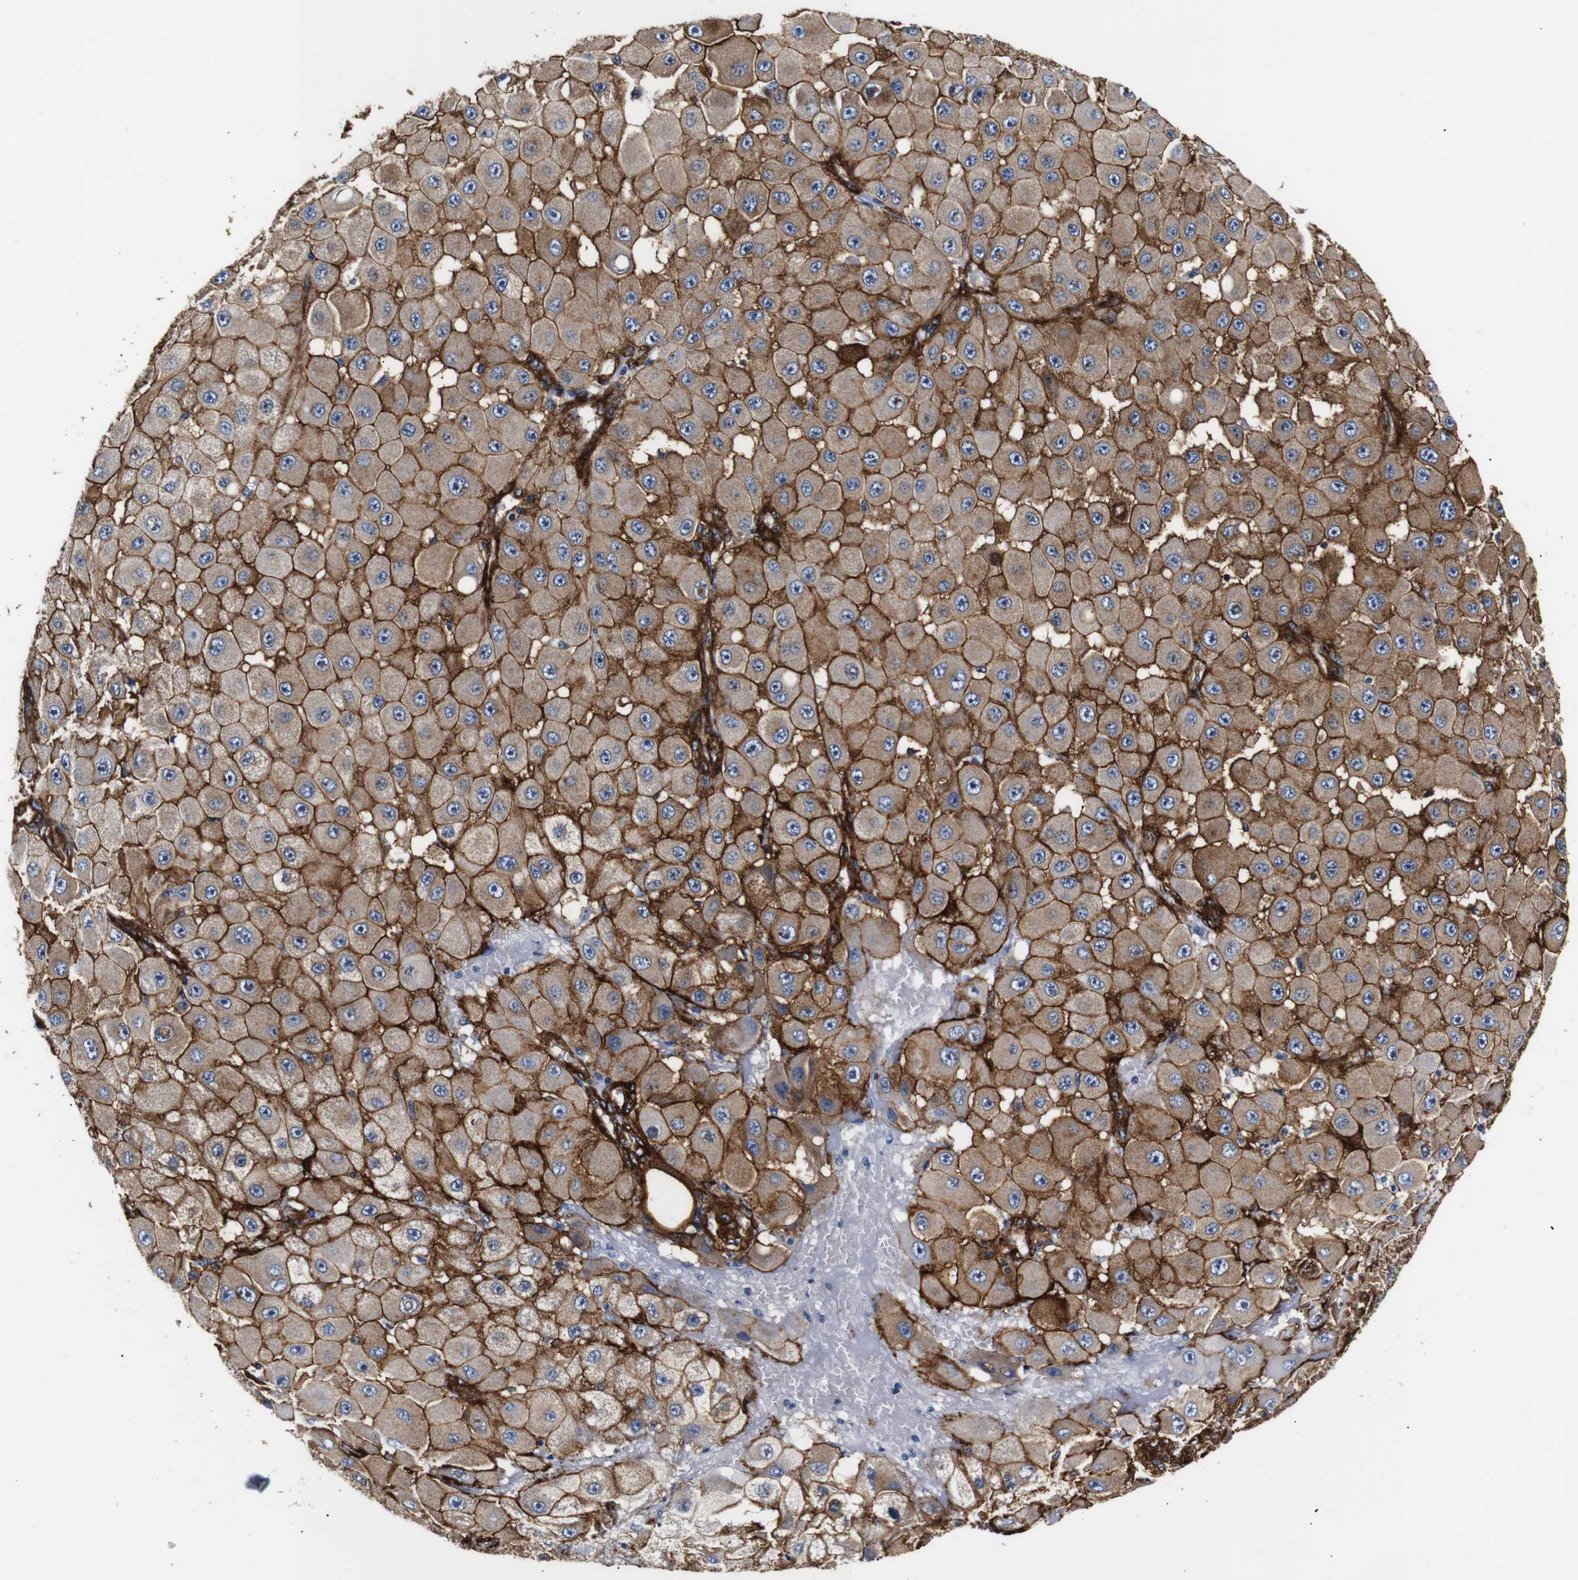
{"staining": {"intensity": "moderate", "quantity": ">75%", "location": "cytoplasmic/membranous"}, "tissue": "melanoma", "cell_type": "Tumor cells", "image_type": "cancer", "snomed": [{"axis": "morphology", "description": "Malignant melanoma, NOS"}, {"axis": "topography", "description": "Skin"}], "caption": "Malignant melanoma stained with IHC shows moderate cytoplasmic/membranous positivity in approximately >75% of tumor cells.", "gene": "CAV2", "patient": {"sex": "female", "age": 81}}